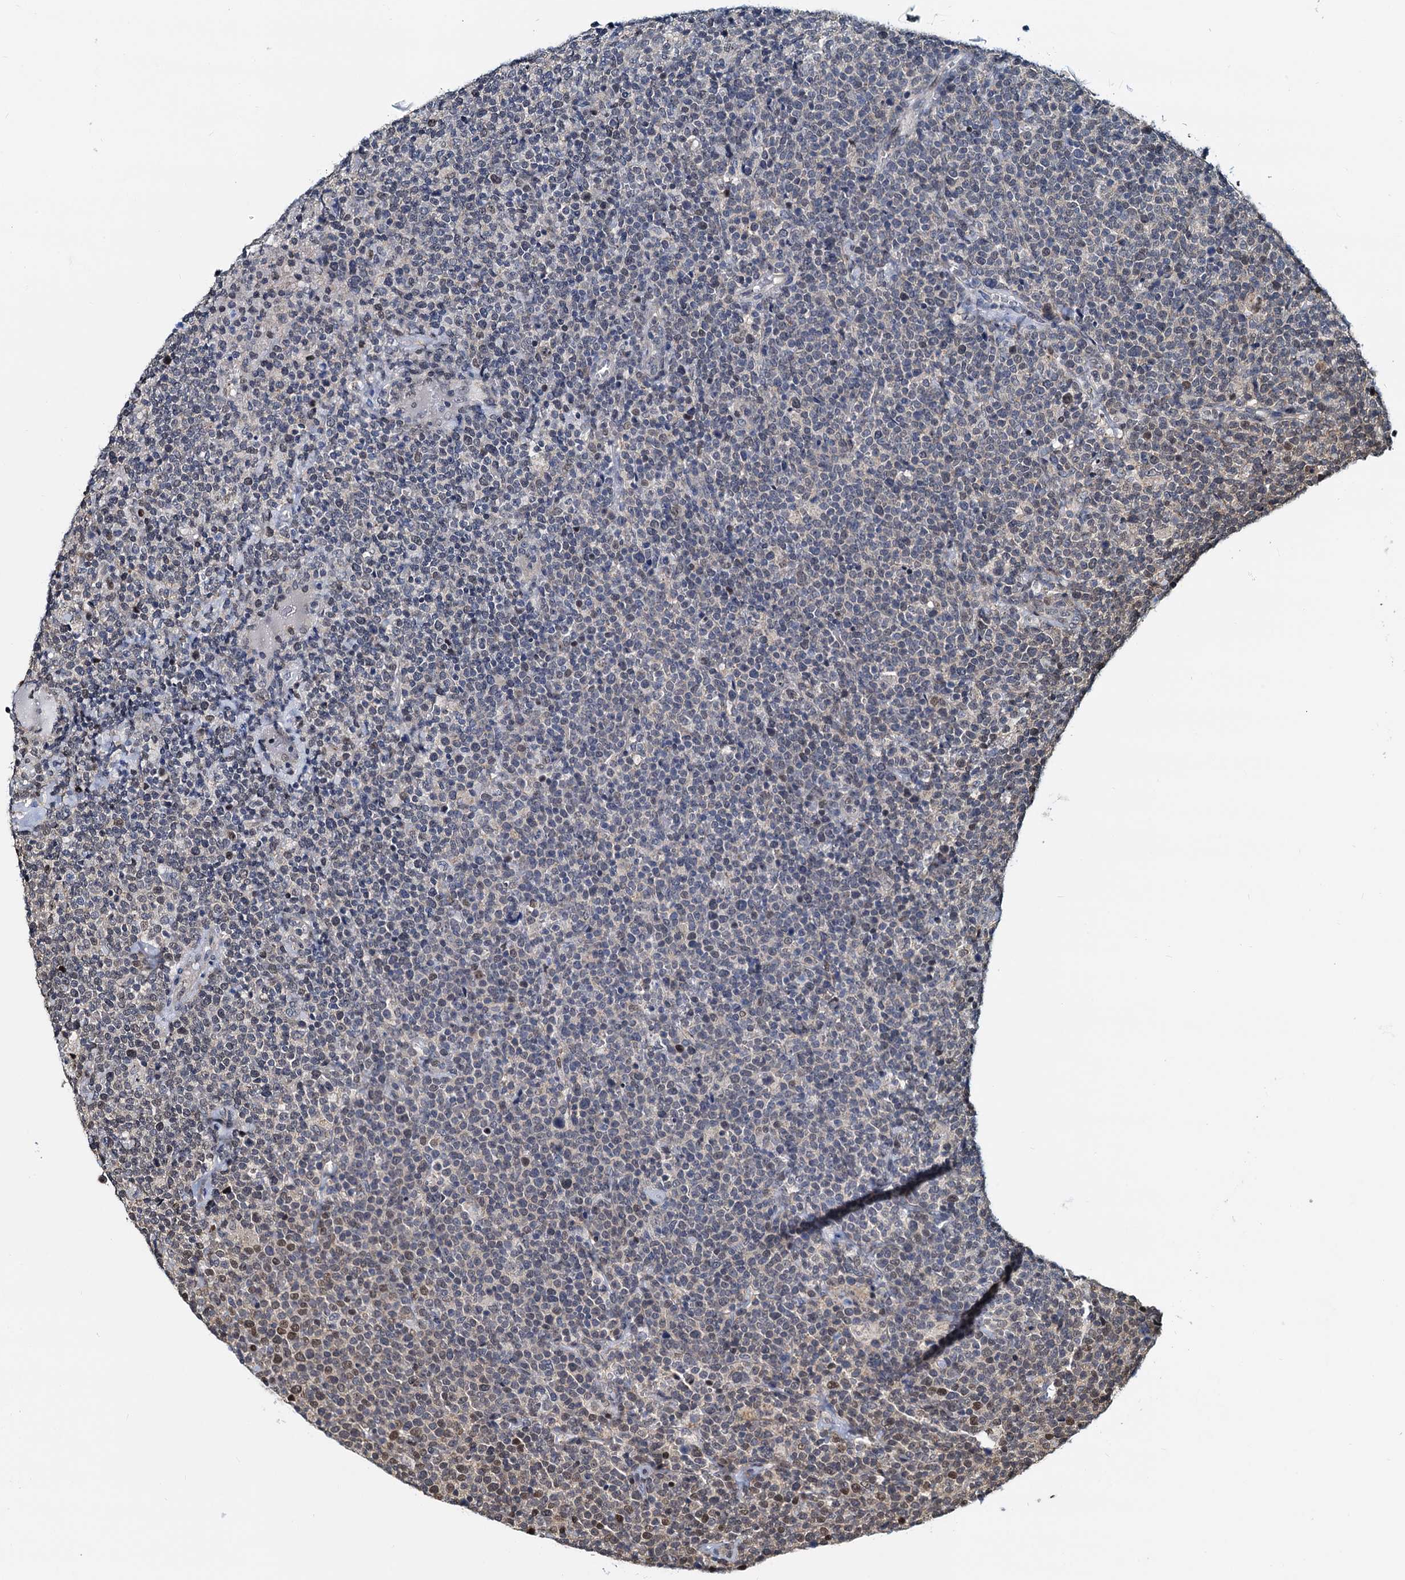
{"staining": {"intensity": "moderate", "quantity": "<25%", "location": "nuclear"}, "tissue": "lymphoma", "cell_type": "Tumor cells", "image_type": "cancer", "snomed": [{"axis": "morphology", "description": "Malignant lymphoma, non-Hodgkin's type, High grade"}, {"axis": "topography", "description": "Lymph node"}], "caption": "IHC photomicrograph of human lymphoma stained for a protein (brown), which exhibits low levels of moderate nuclear expression in approximately <25% of tumor cells.", "gene": "PTGES3", "patient": {"sex": "male", "age": 61}}